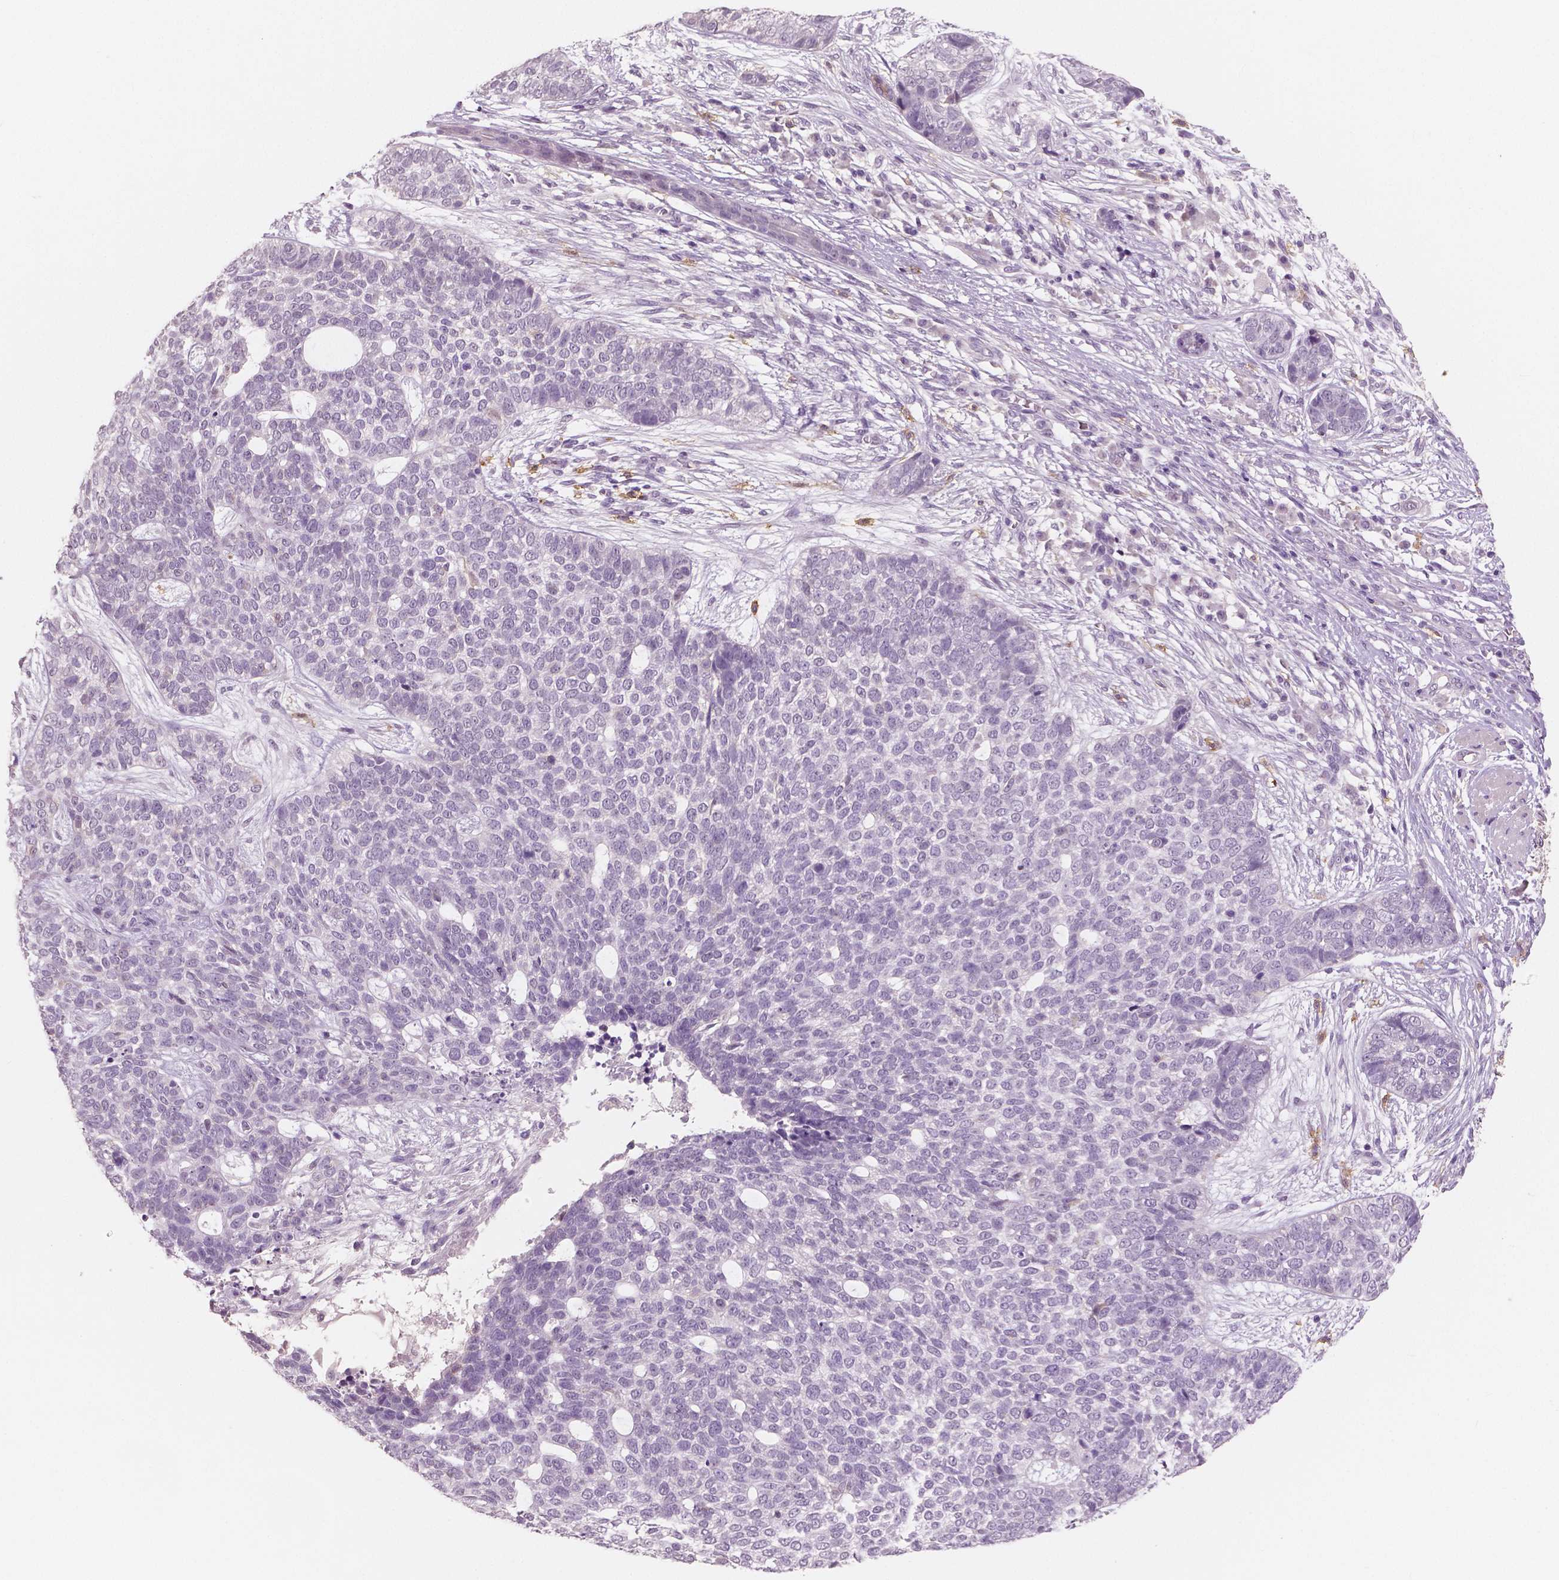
{"staining": {"intensity": "negative", "quantity": "none", "location": "none"}, "tissue": "skin cancer", "cell_type": "Tumor cells", "image_type": "cancer", "snomed": [{"axis": "morphology", "description": "Basal cell carcinoma"}, {"axis": "topography", "description": "Skin"}], "caption": "IHC histopathology image of human skin cancer (basal cell carcinoma) stained for a protein (brown), which reveals no expression in tumor cells.", "gene": "KIT", "patient": {"sex": "female", "age": 69}}